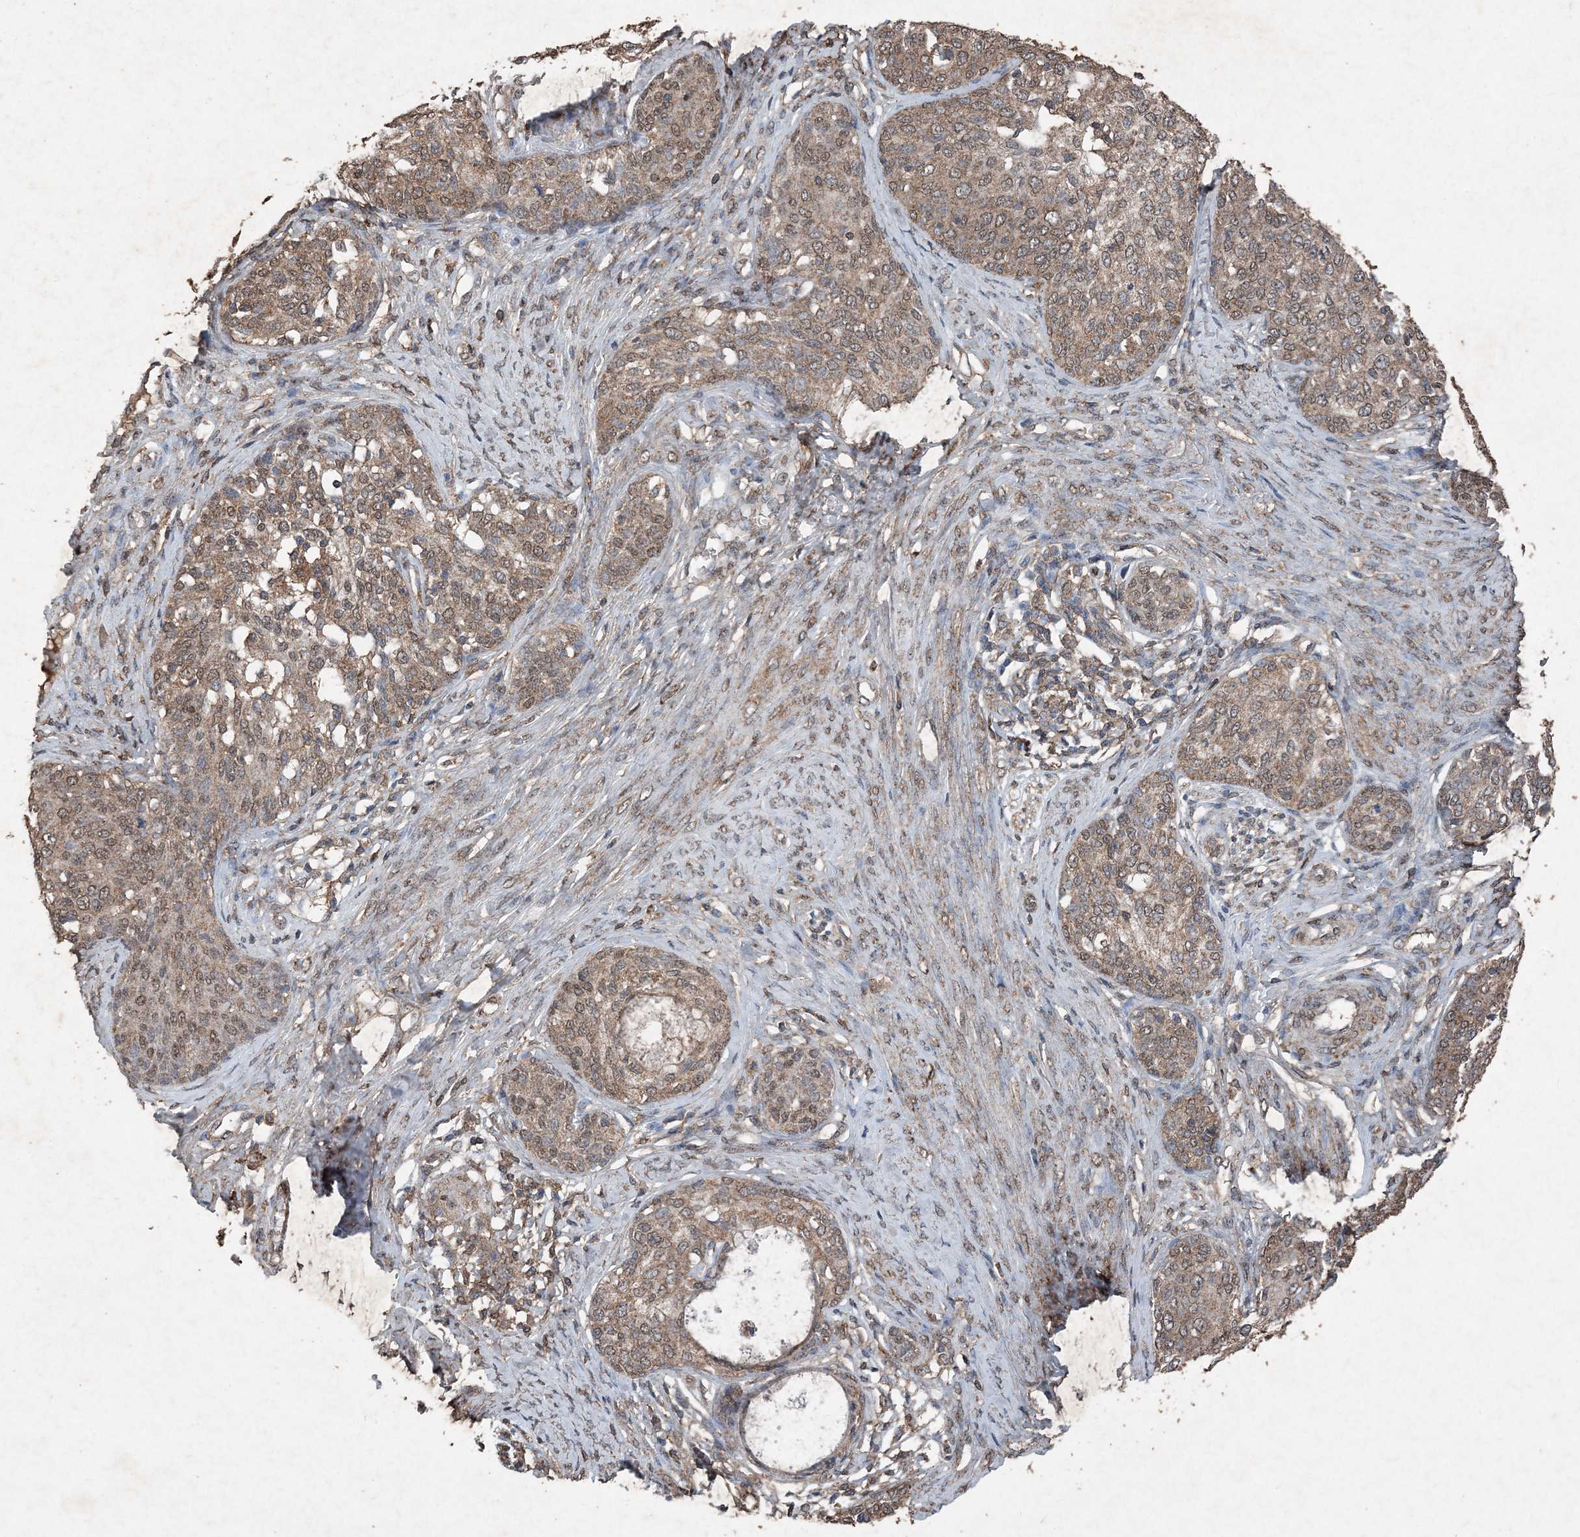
{"staining": {"intensity": "moderate", "quantity": ">75%", "location": "cytoplasmic/membranous"}, "tissue": "cervical cancer", "cell_type": "Tumor cells", "image_type": "cancer", "snomed": [{"axis": "morphology", "description": "Squamous cell carcinoma, NOS"}, {"axis": "morphology", "description": "Adenocarcinoma, NOS"}, {"axis": "topography", "description": "Cervix"}], "caption": "Immunohistochemical staining of human cervical cancer displays moderate cytoplasmic/membranous protein staining in approximately >75% of tumor cells.", "gene": "FCN3", "patient": {"sex": "female", "age": 52}}